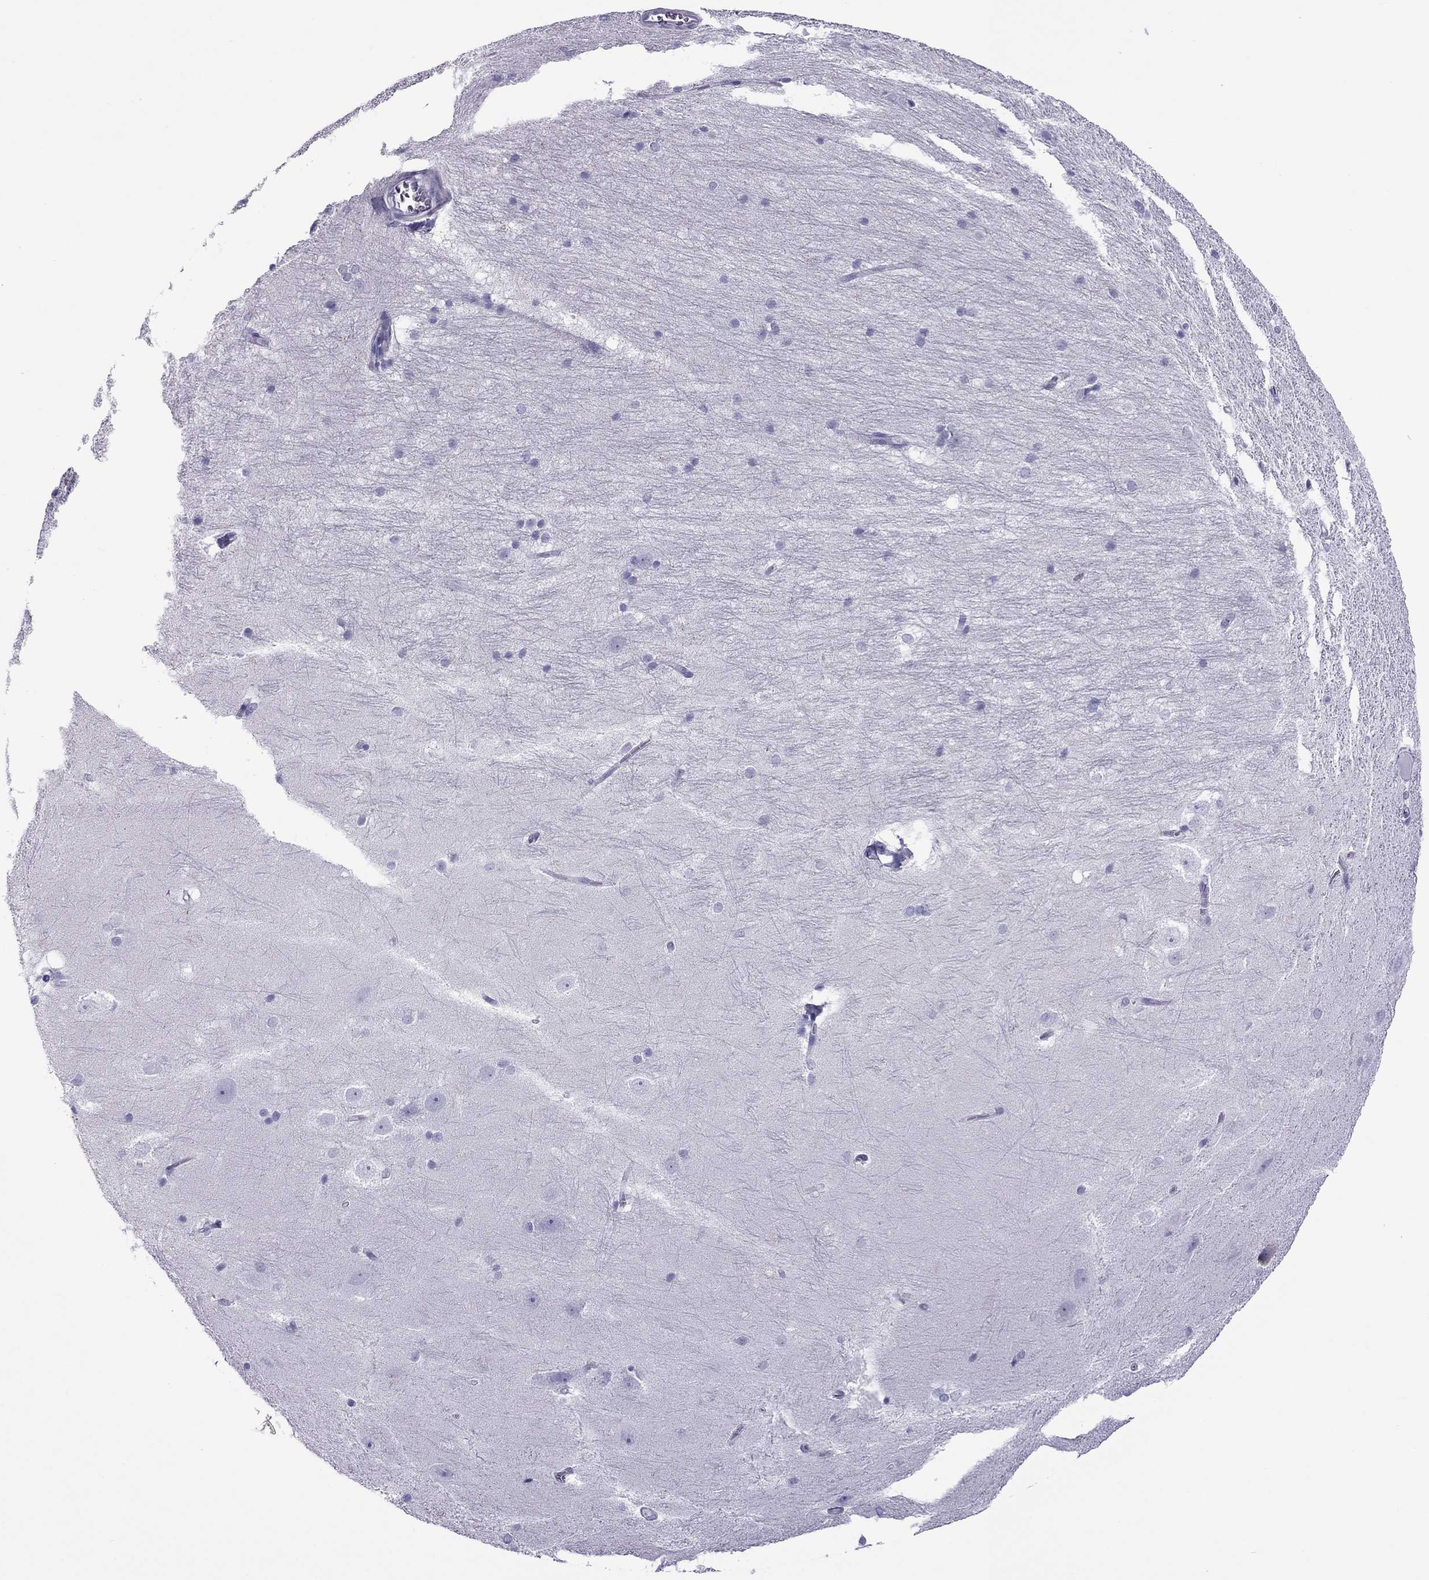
{"staining": {"intensity": "negative", "quantity": "none", "location": "none"}, "tissue": "hippocampus", "cell_type": "Glial cells", "image_type": "normal", "snomed": [{"axis": "morphology", "description": "Normal tissue, NOS"}, {"axis": "topography", "description": "Cerebral cortex"}, {"axis": "topography", "description": "Hippocampus"}], "caption": "IHC image of benign hippocampus stained for a protein (brown), which displays no expression in glial cells.", "gene": "MYL11", "patient": {"sex": "female", "age": 19}}